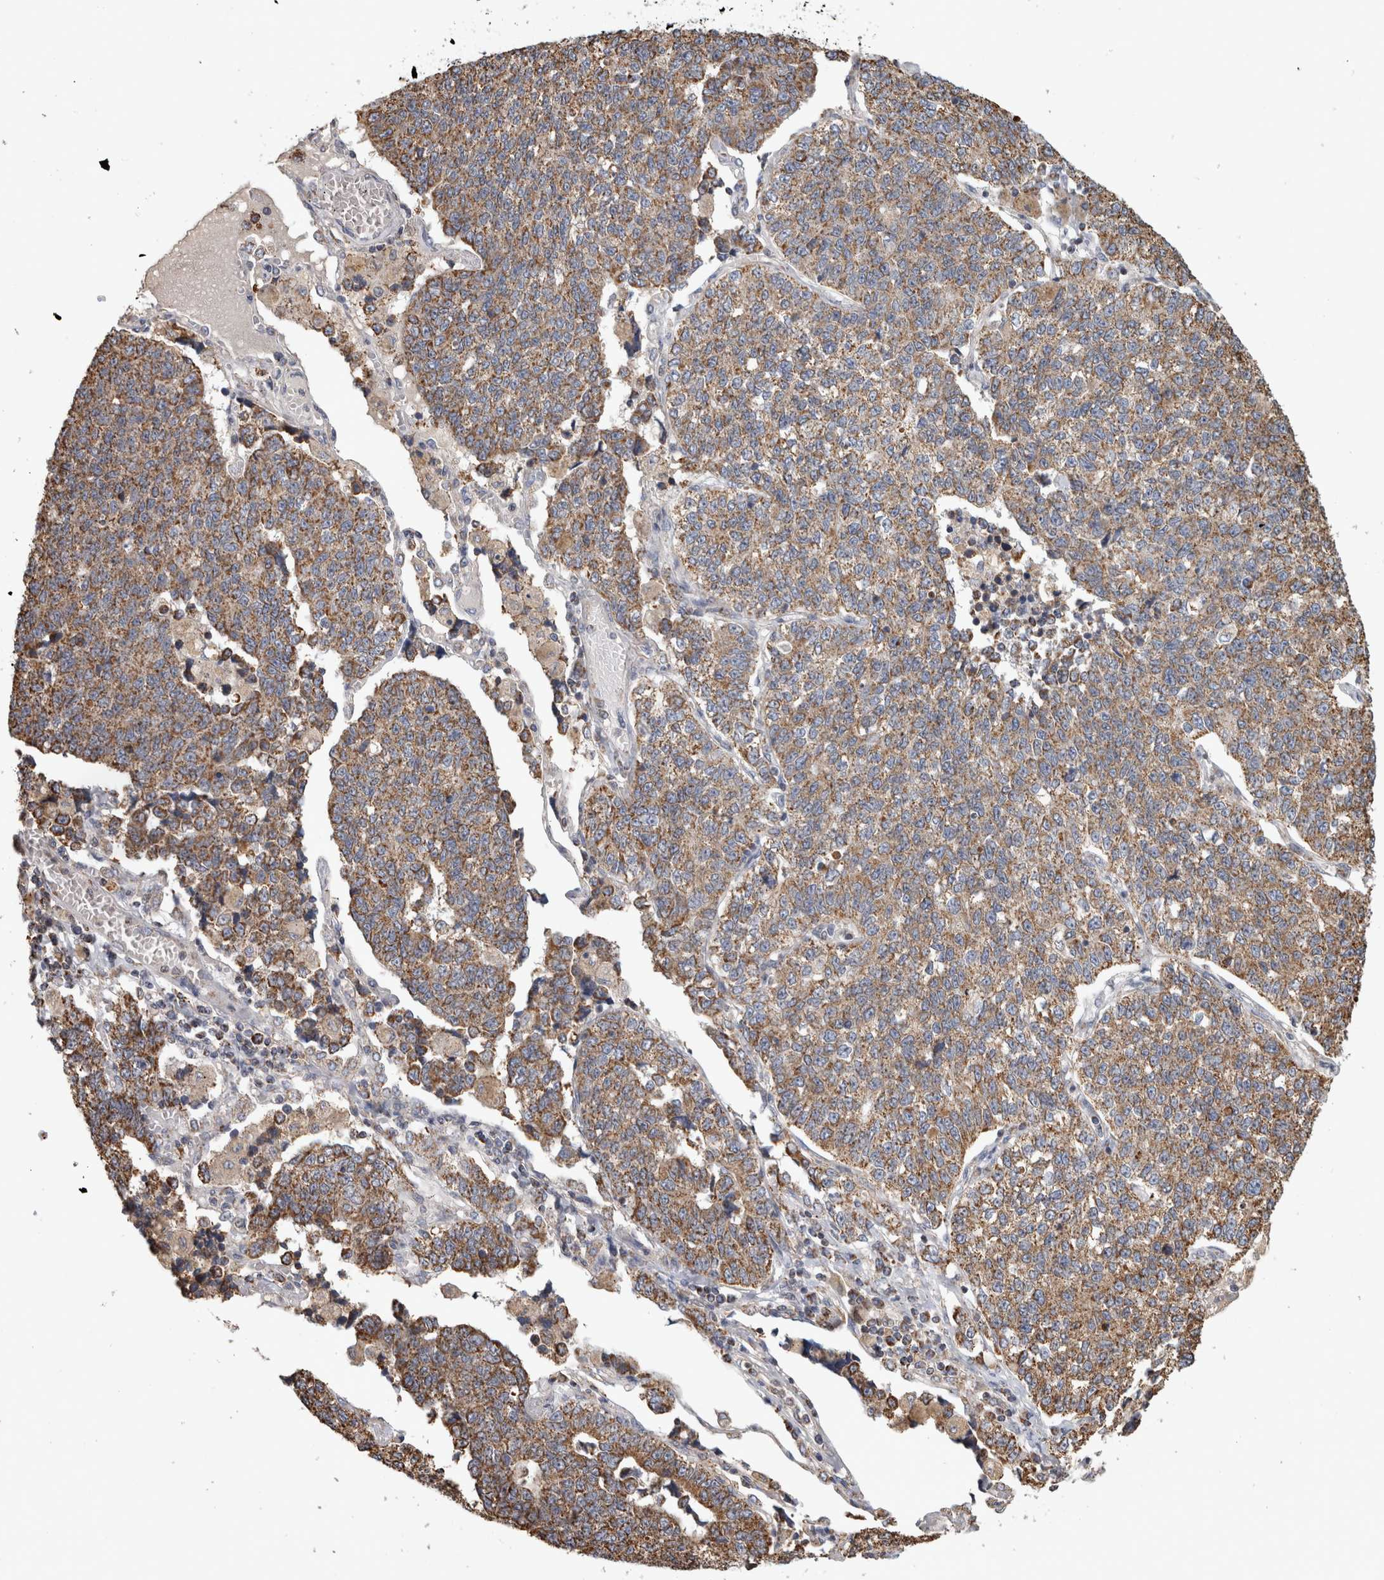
{"staining": {"intensity": "moderate", "quantity": ">75%", "location": "cytoplasmic/membranous"}, "tissue": "lung cancer", "cell_type": "Tumor cells", "image_type": "cancer", "snomed": [{"axis": "morphology", "description": "Adenocarcinoma, NOS"}, {"axis": "topography", "description": "Lung"}], "caption": "Immunohistochemistry (IHC) (DAB) staining of lung cancer (adenocarcinoma) shows moderate cytoplasmic/membranous protein expression in approximately >75% of tumor cells.", "gene": "ST8SIA1", "patient": {"sex": "male", "age": 49}}